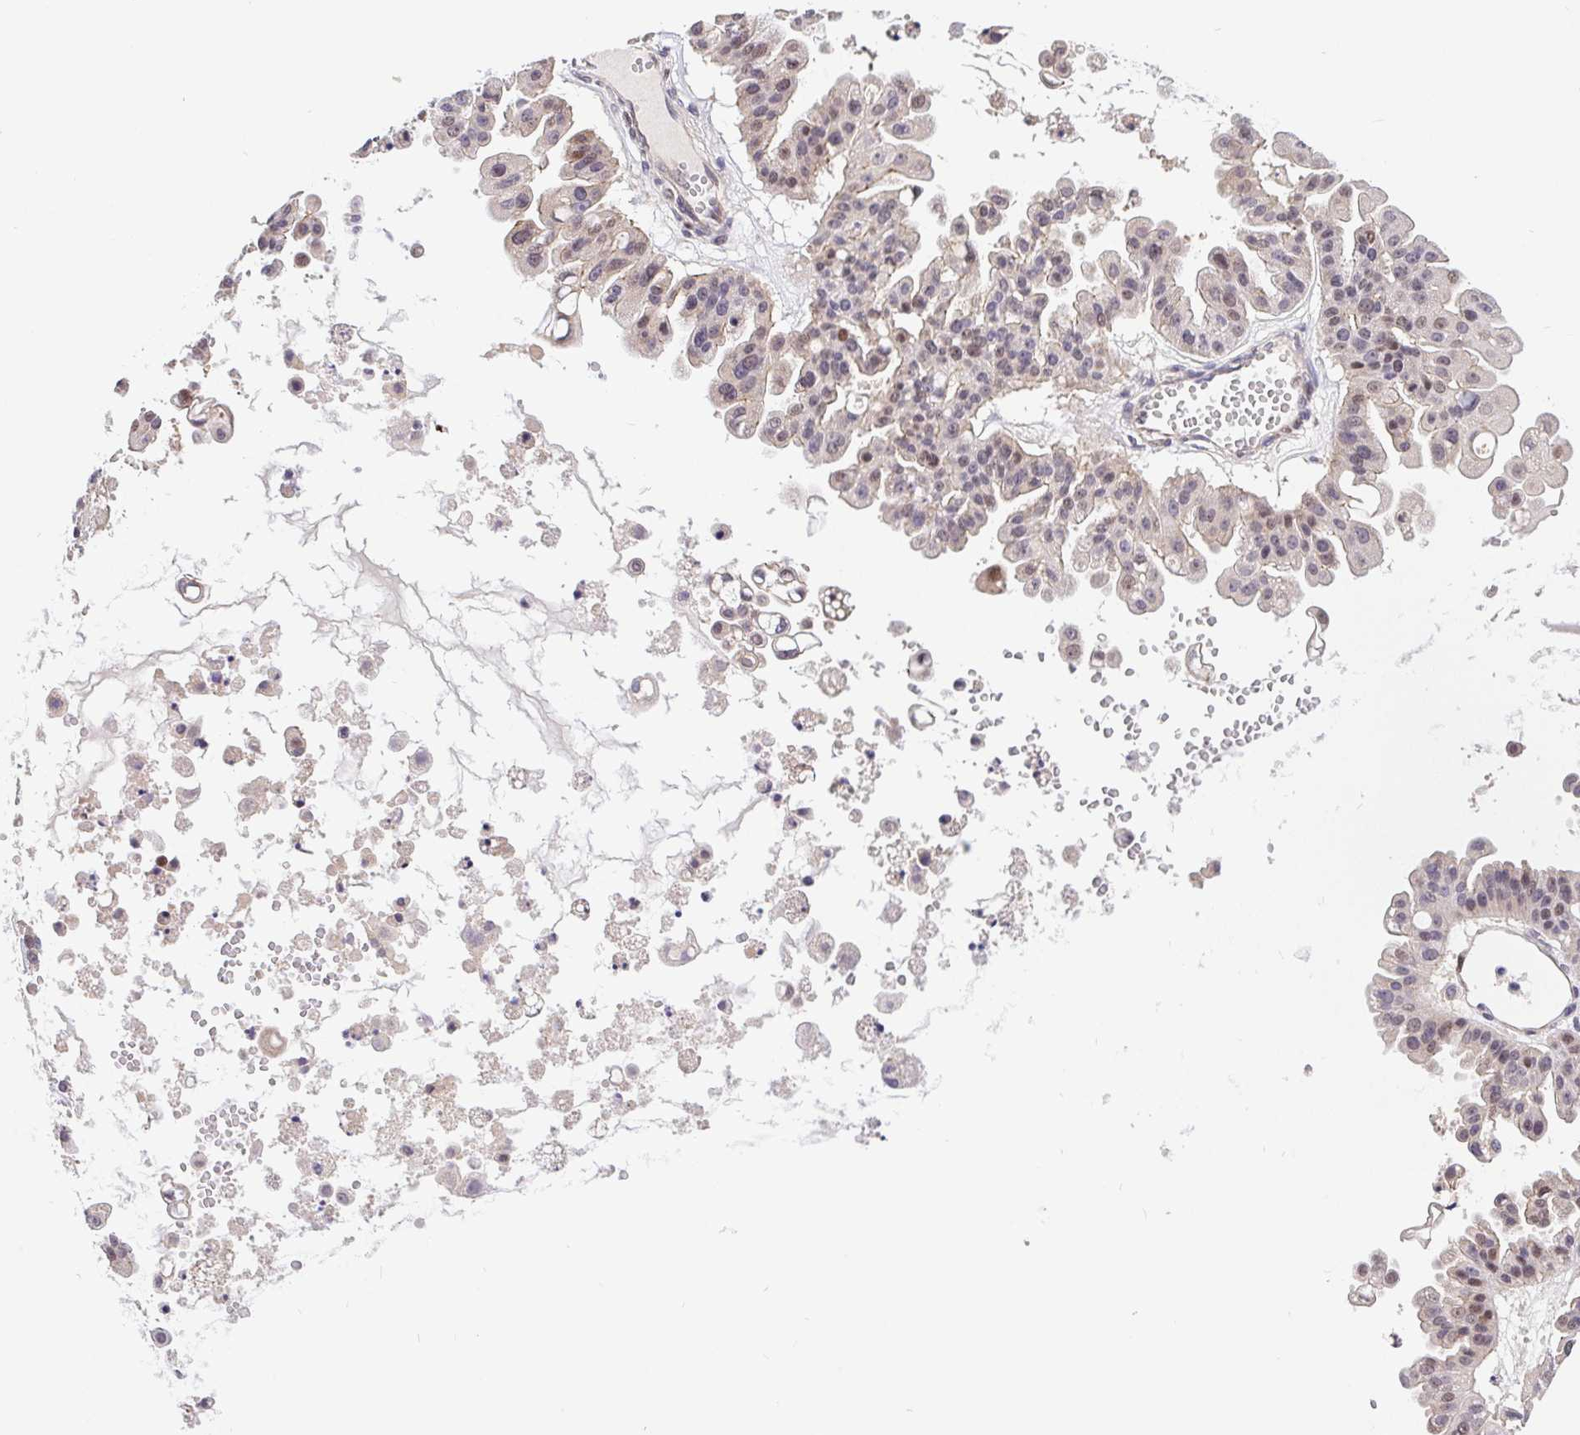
{"staining": {"intensity": "moderate", "quantity": "25%-75%", "location": "nuclear"}, "tissue": "ovarian cancer", "cell_type": "Tumor cells", "image_type": "cancer", "snomed": [{"axis": "morphology", "description": "Cystadenocarcinoma, serous, NOS"}, {"axis": "topography", "description": "Ovary"}], "caption": "Brown immunohistochemical staining in ovarian serous cystadenocarcinoma displays moderate nuclear positivity in approximately 25%-75% of tumor cells. The staining was performed using DAB (3,3'-diaminobenzidine), with brown indicating positive protein expression. Nuclei are stained blue with hematoxylin.", "gene": "POU2F1", "patient": {"sex": "female", "age": 56}}